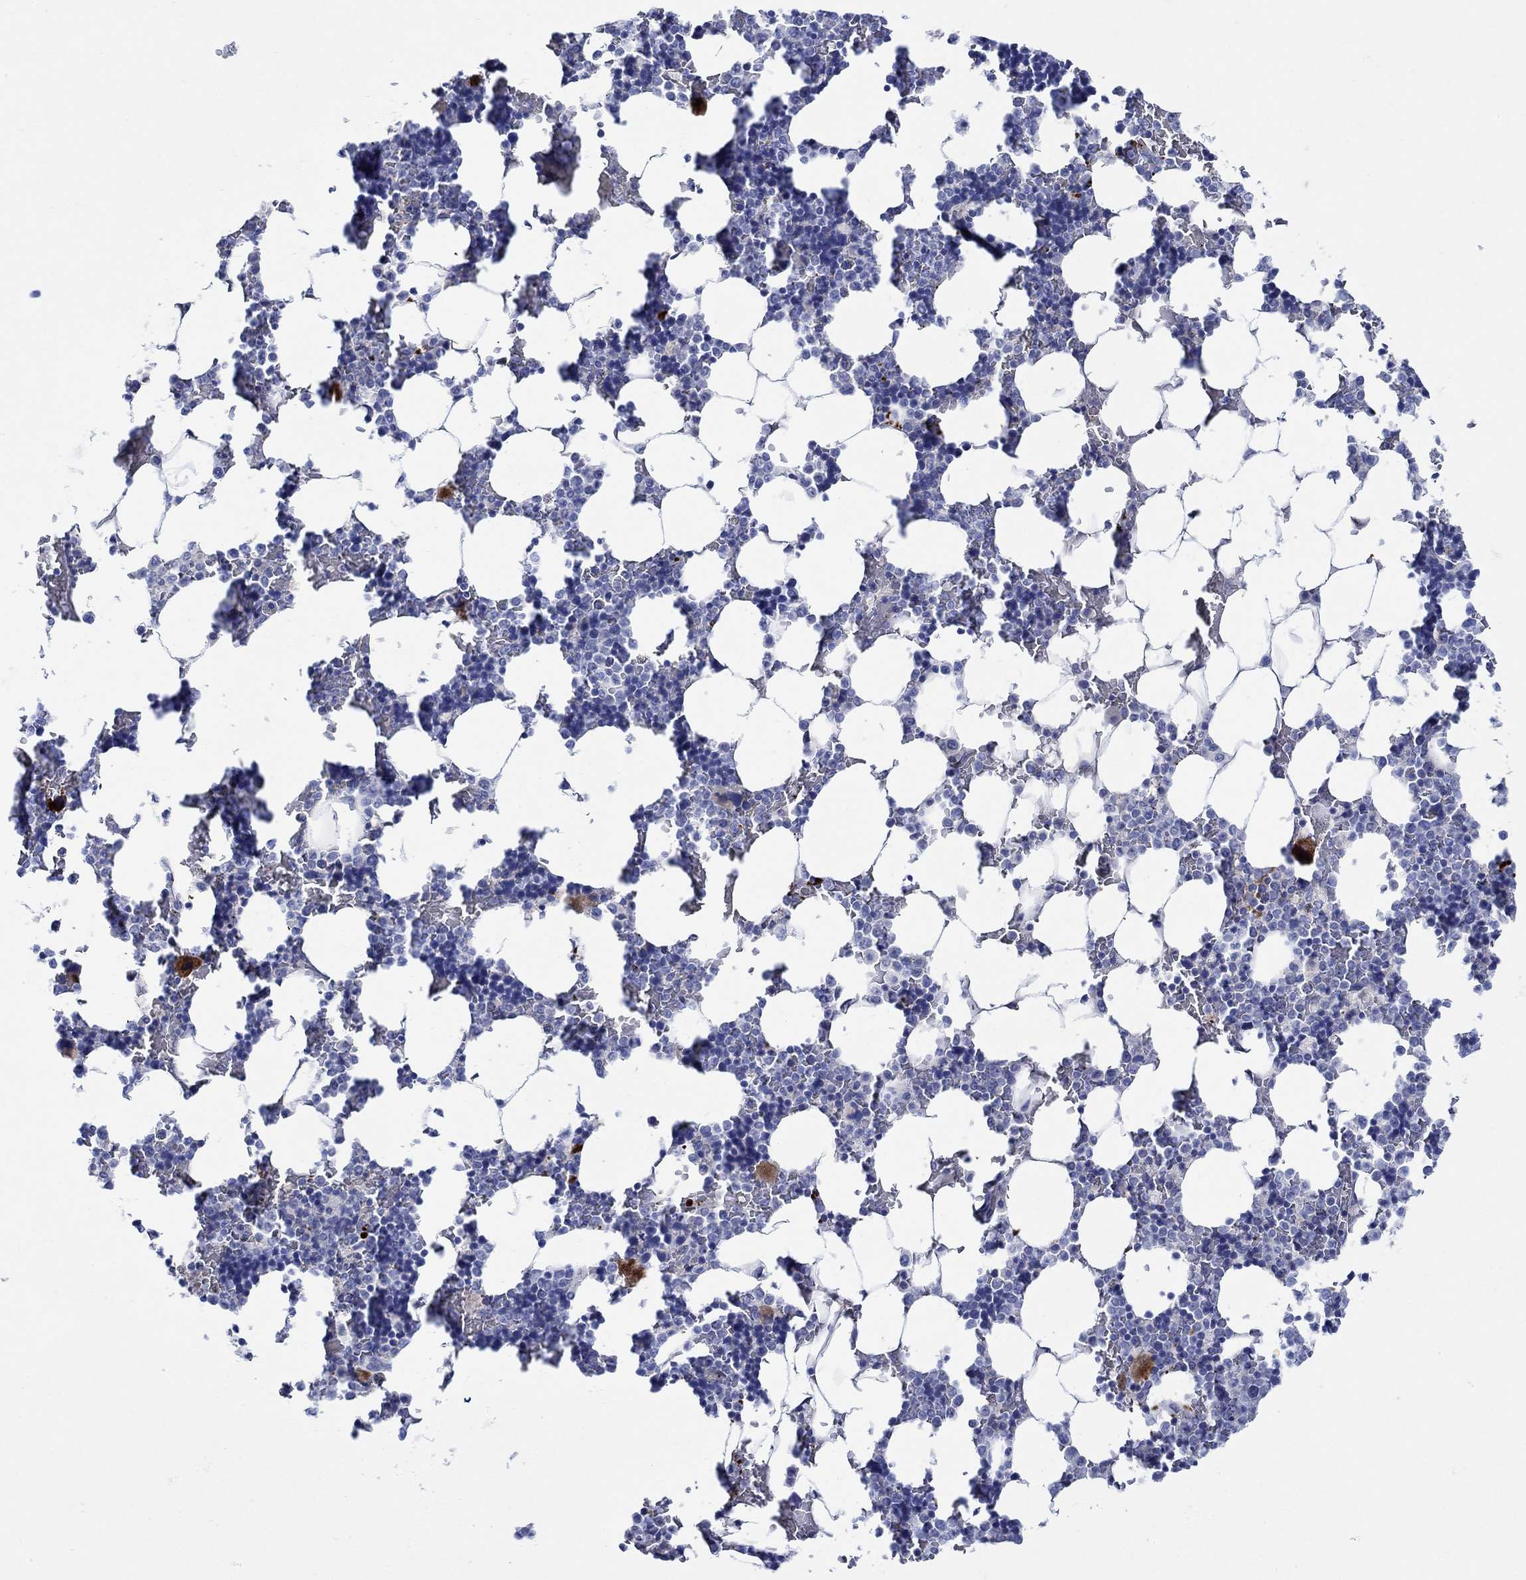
{"staining": {"intensity": "strong", "quantity": "<25%", "location": "cytoplasmic/membranous"}, "tissue": "bone marrow", "cell_type": "Hematopoietic cells", "image_type": "normal", "snomed": [{"axis": "morphology", "description": "Normal tissue, NOS"}, {"axis": "topography", "description": "Bone marrow"}], "caption": "A high-resolution image shows IHC staining of benign bone marrow, which exhibits strong cytoplasmic/membranous positivity in about <25% of hematopoietic cells. (DAB IHC with brightfield microscopy, high magnification).", "gene": "KSR2", "patient": {"sex": "male", "age": 51}}